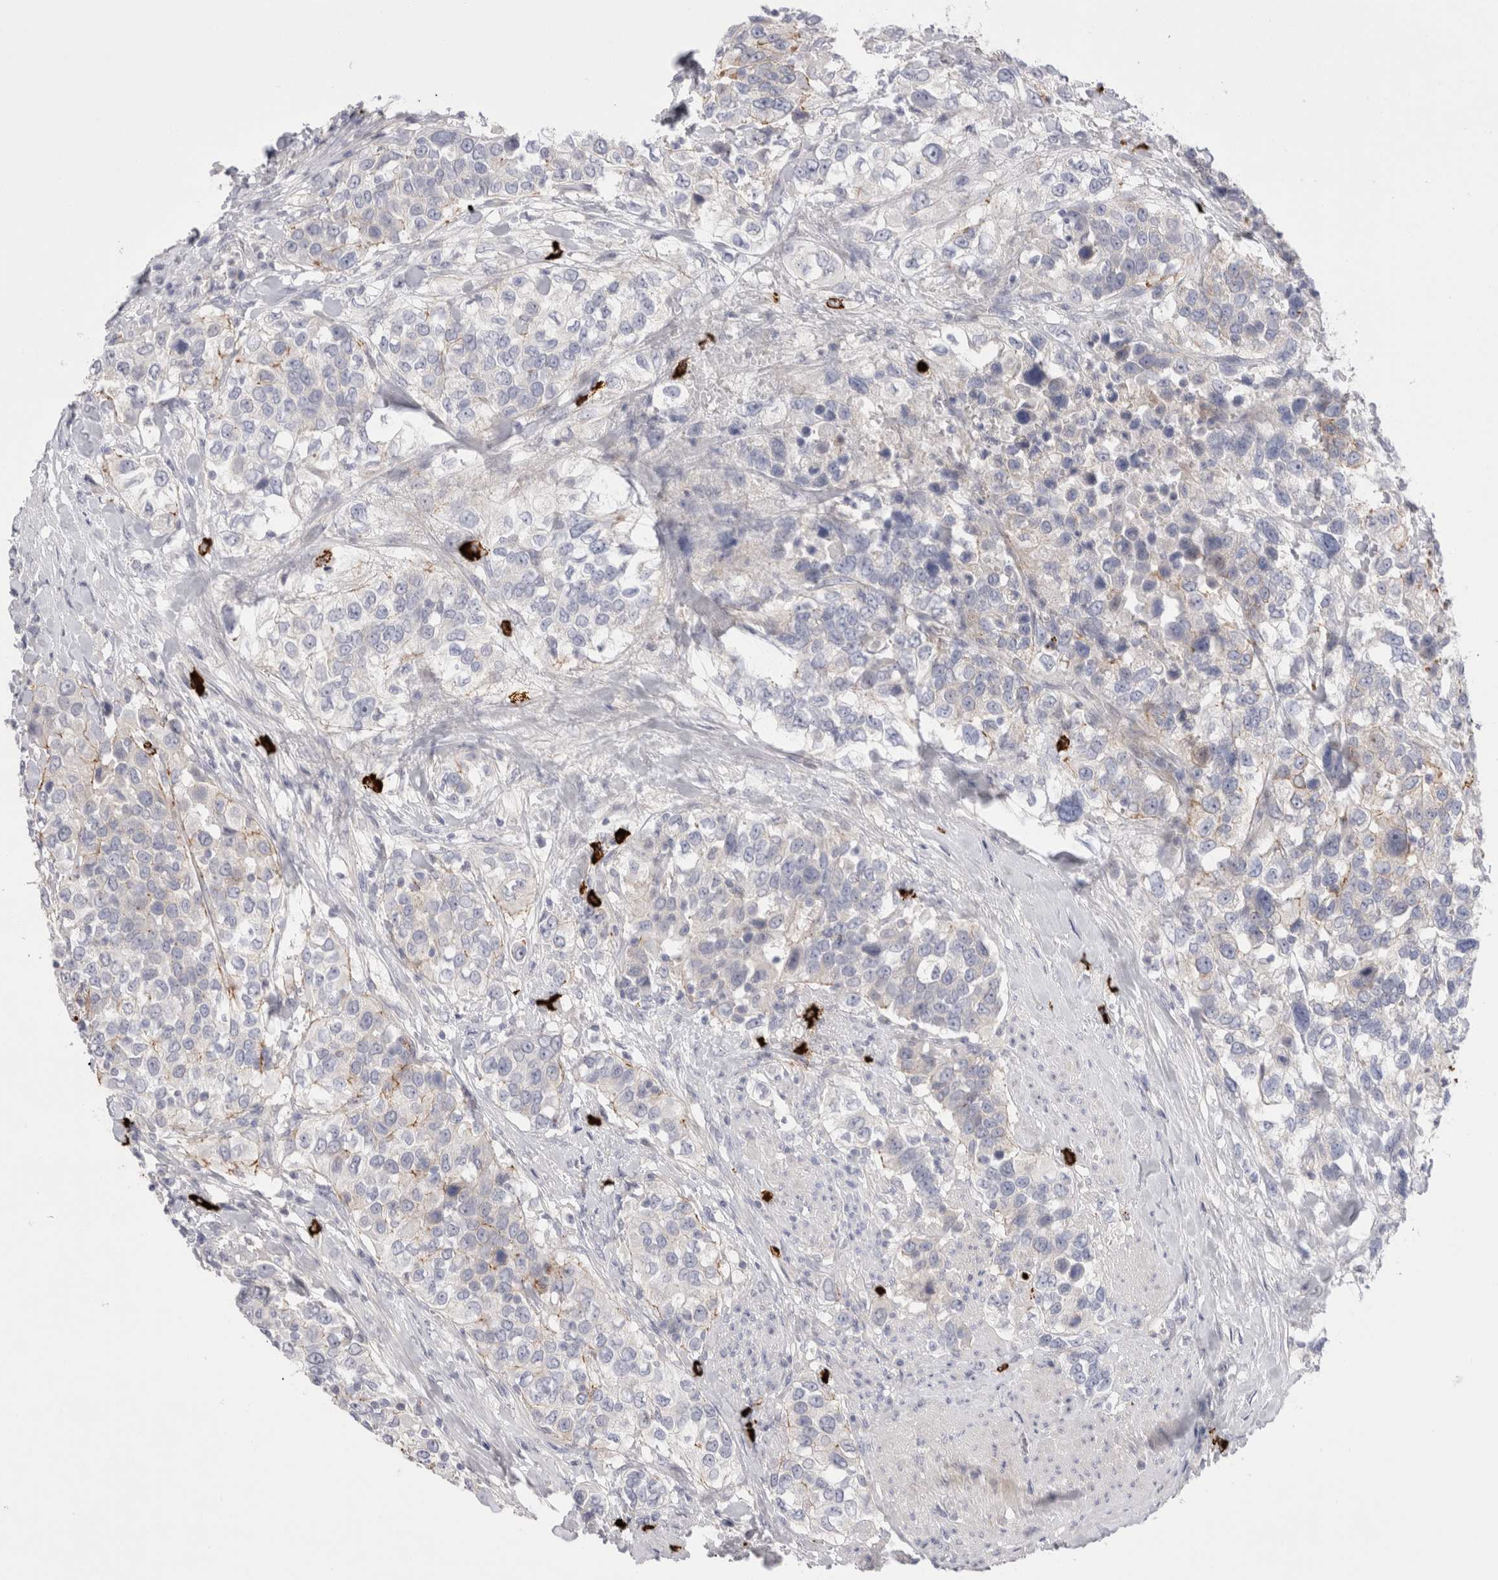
{"staining": {"intensity": "negative", "quantity": "none", "location": "none"}, "tissue": "urothelial cancer", "cell_type": "Tumor cells", "image_type": "cancer", "snomed": [{"axis": "morphology", "description": "Urothelial carcinoma, High grade"}, {"axis": "topography", "description": "Urinary bladder"}], "caption": "This image is of urothelial cancer stained with IHC to label a protein in brown with the nuclei are counter-stained blue. There is no expression in tumor cells.", "gene": "SPINK2", "patient": {"sex": "female", "age": 80}}